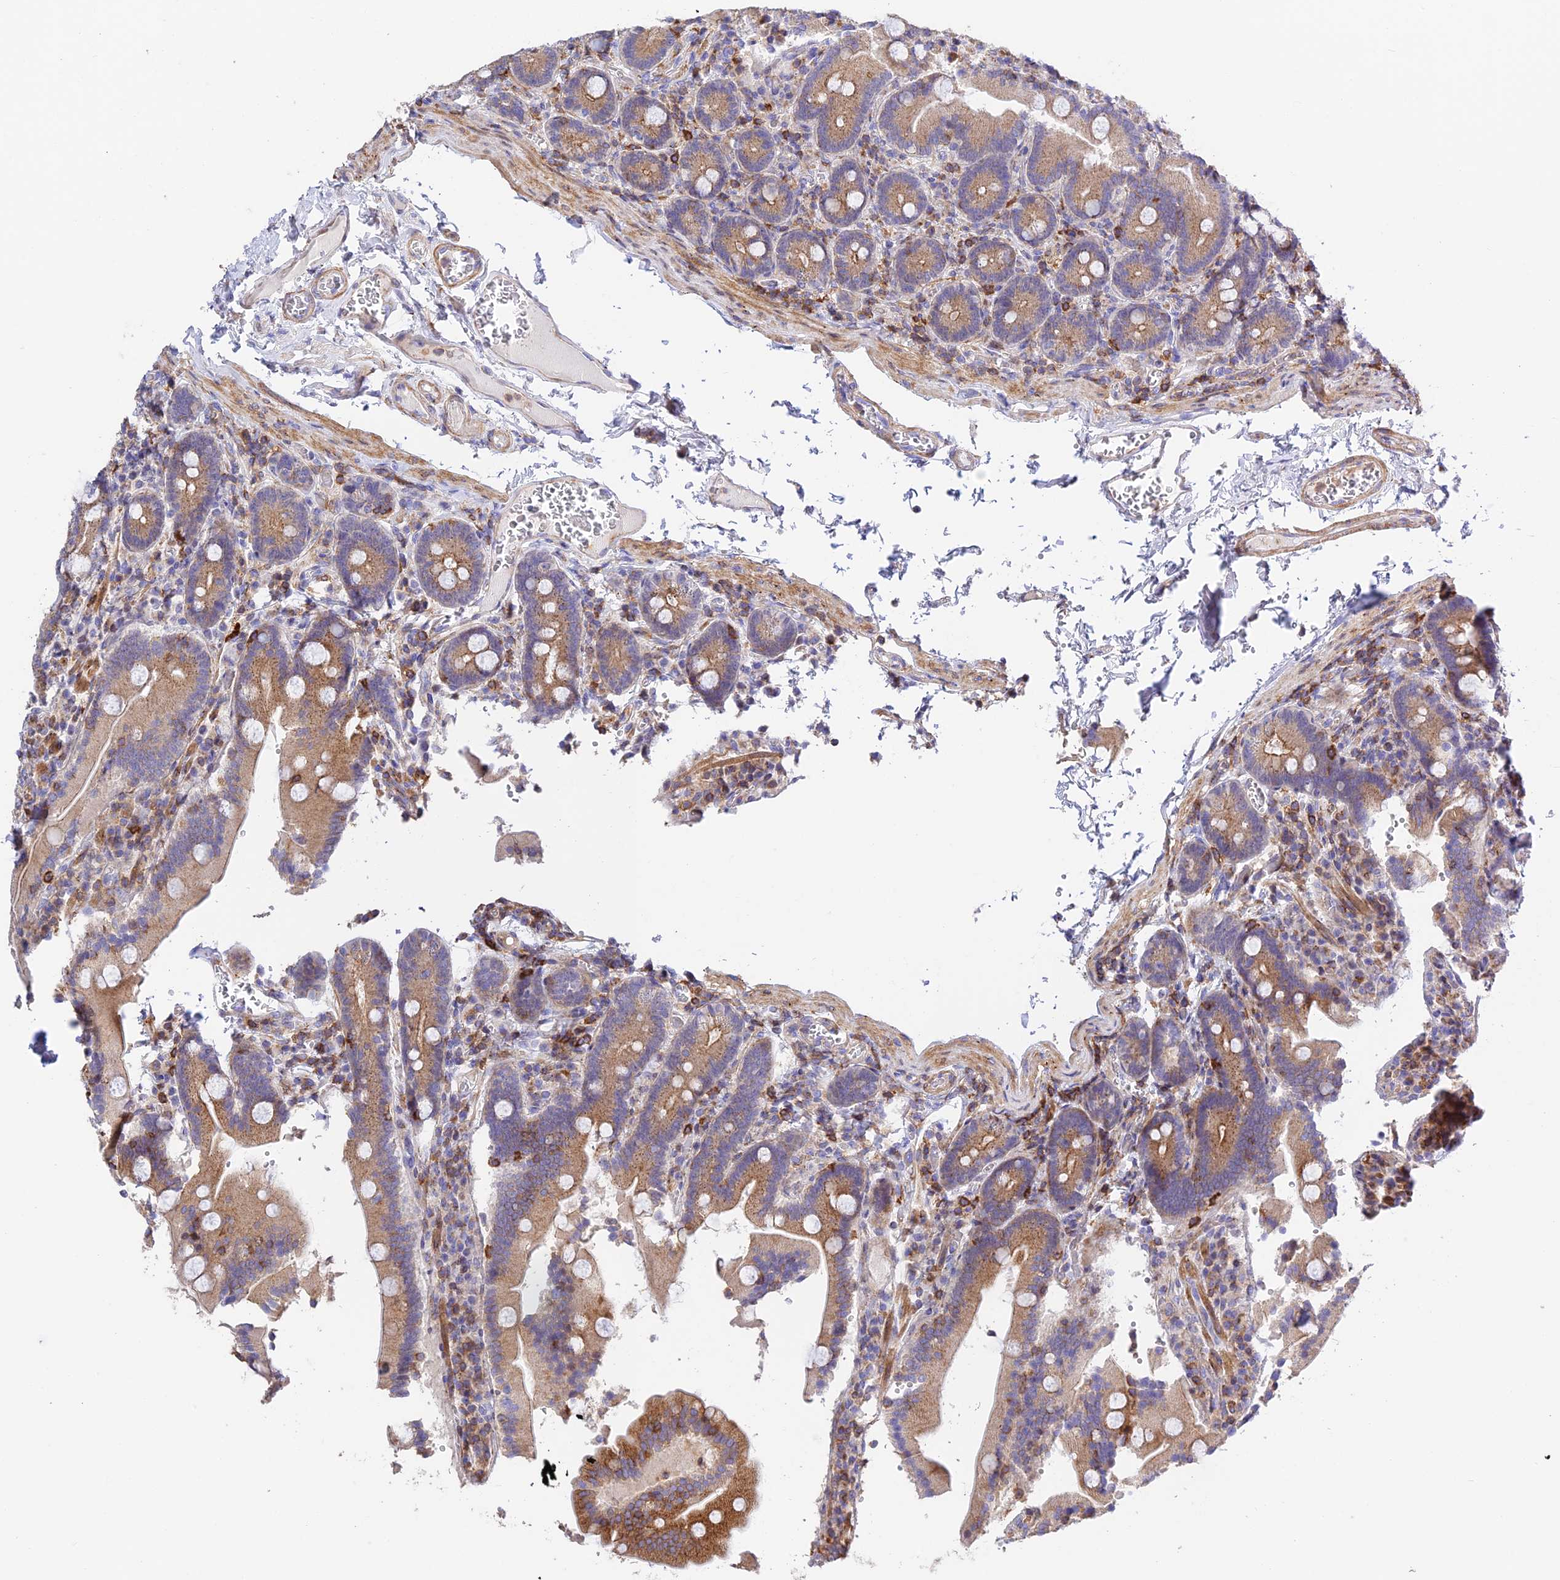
{"staining": {"intensity": "moderate", "quantity": ">75%", "location": "cytoplasmic/membranous"}, "tissue": "duodenum", "cell_type": "Glandular cells", "image_type": "normal", "snomed": [{"axis": "morphology", "description": "Normal tissue, NOS"}, {"axis": "topography", "description": "Duodenum"}], "caption": "A brown stain labels moderate cytoplasmic/membranous expression of a protein in glandular cells of unremarkable human duodenum.", "gene": "PRIM1", "patient": {"sex": "female", "age": 62}}